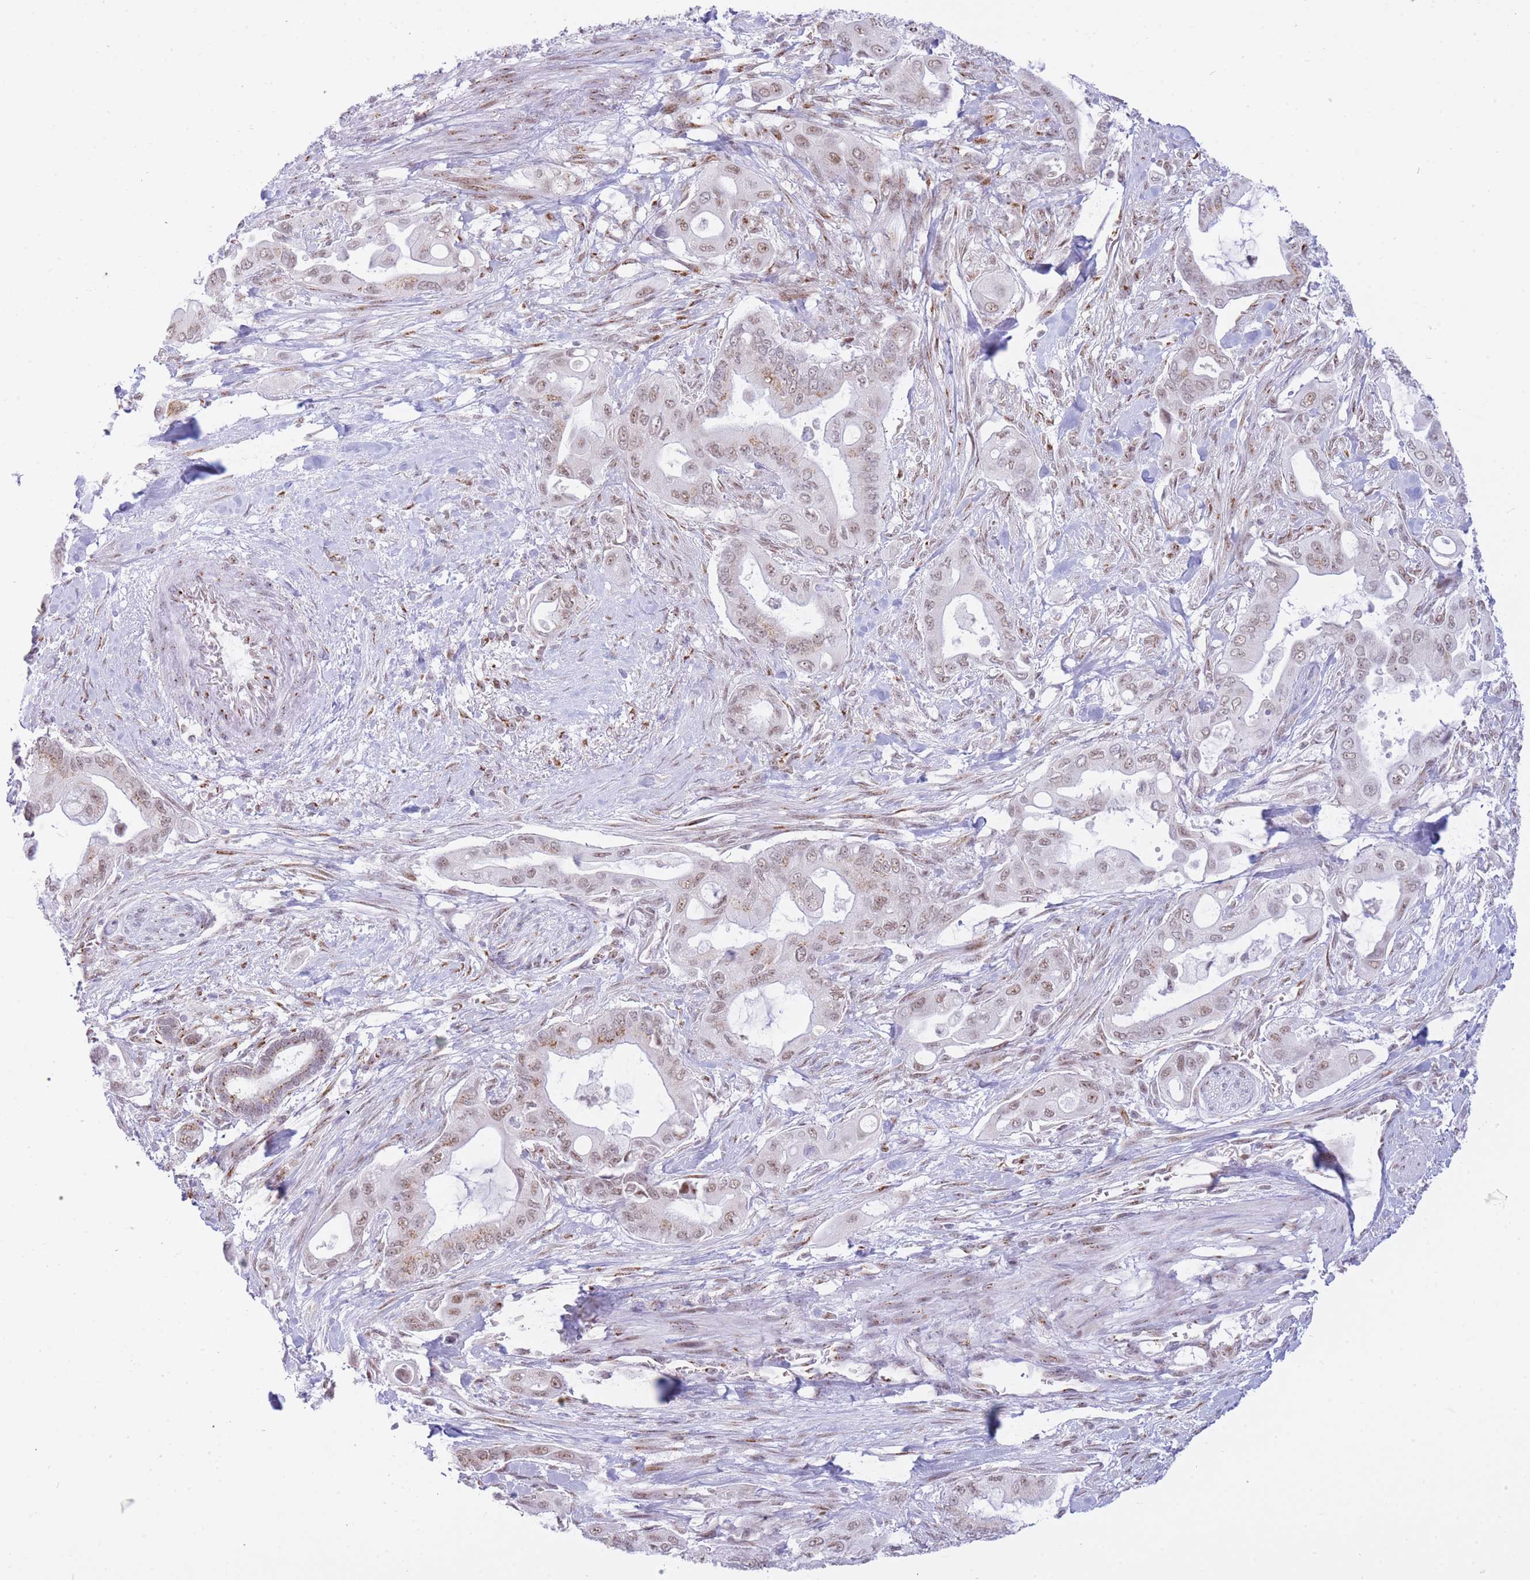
{"staining": {"intensity": "weak", "quantity": "25%-75%", "location": "cytoplasmic/membranous,nuclear"}, "tissue": "pancreatic cancer", "cell_type": "Tumor cells", "image_type": "cancer", "snomed": [{"axis": "morphology", "description": "Adenocarcinoma, NOS"}, {"axis": "topography", "description": "Pancreas"}], "caption": "About 25%-75% of tumor cells in human pancreatic cancer (adenocarcinoma) reveal weak cytoplasmic/membranous and nuclear protein expression as visualized by brown immunohistochemical staining.", "gene": "INO80C", "patient": {"sex": "male", "age": 57}}